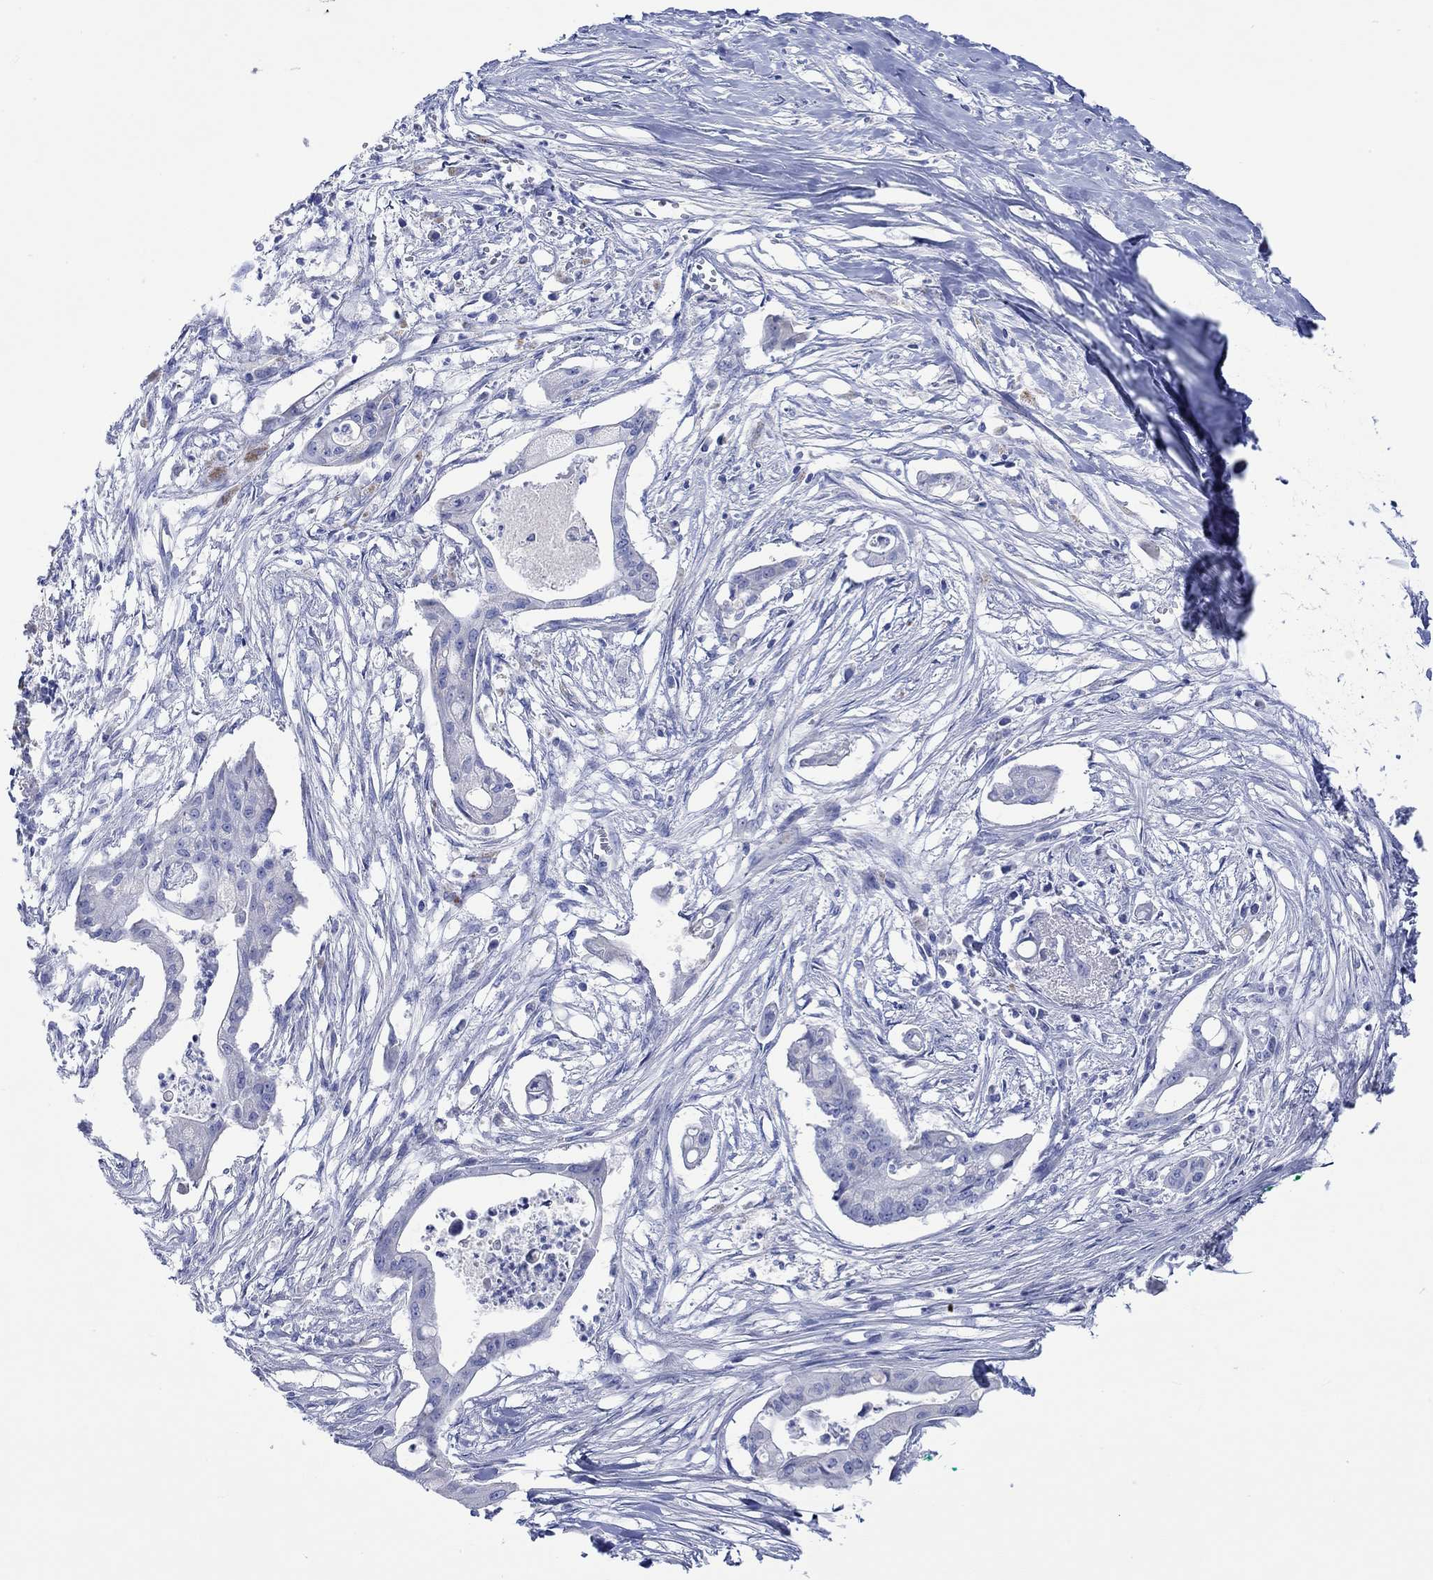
{"staining": {"intensity": "negative", "quantity": "none", "location": "none"}, "tissue": "pancreatic cancer", "cell_type": "Tumor cells", "image_type": "cancer", "snomed": [{"axis": "morphology", "description": "Normal tissue, NOS"}, {"axis": "morphology", "description": "Adenocarcinoma, NOS"}, {"axis": "topography", "description": "Pancreas"}], "caption": "IHC of pancreatic adenocarcinoma demonstrates no expression in tumor cells.", "gene": "CPLX2", "patient": {"sex": "female", "age": 58}}